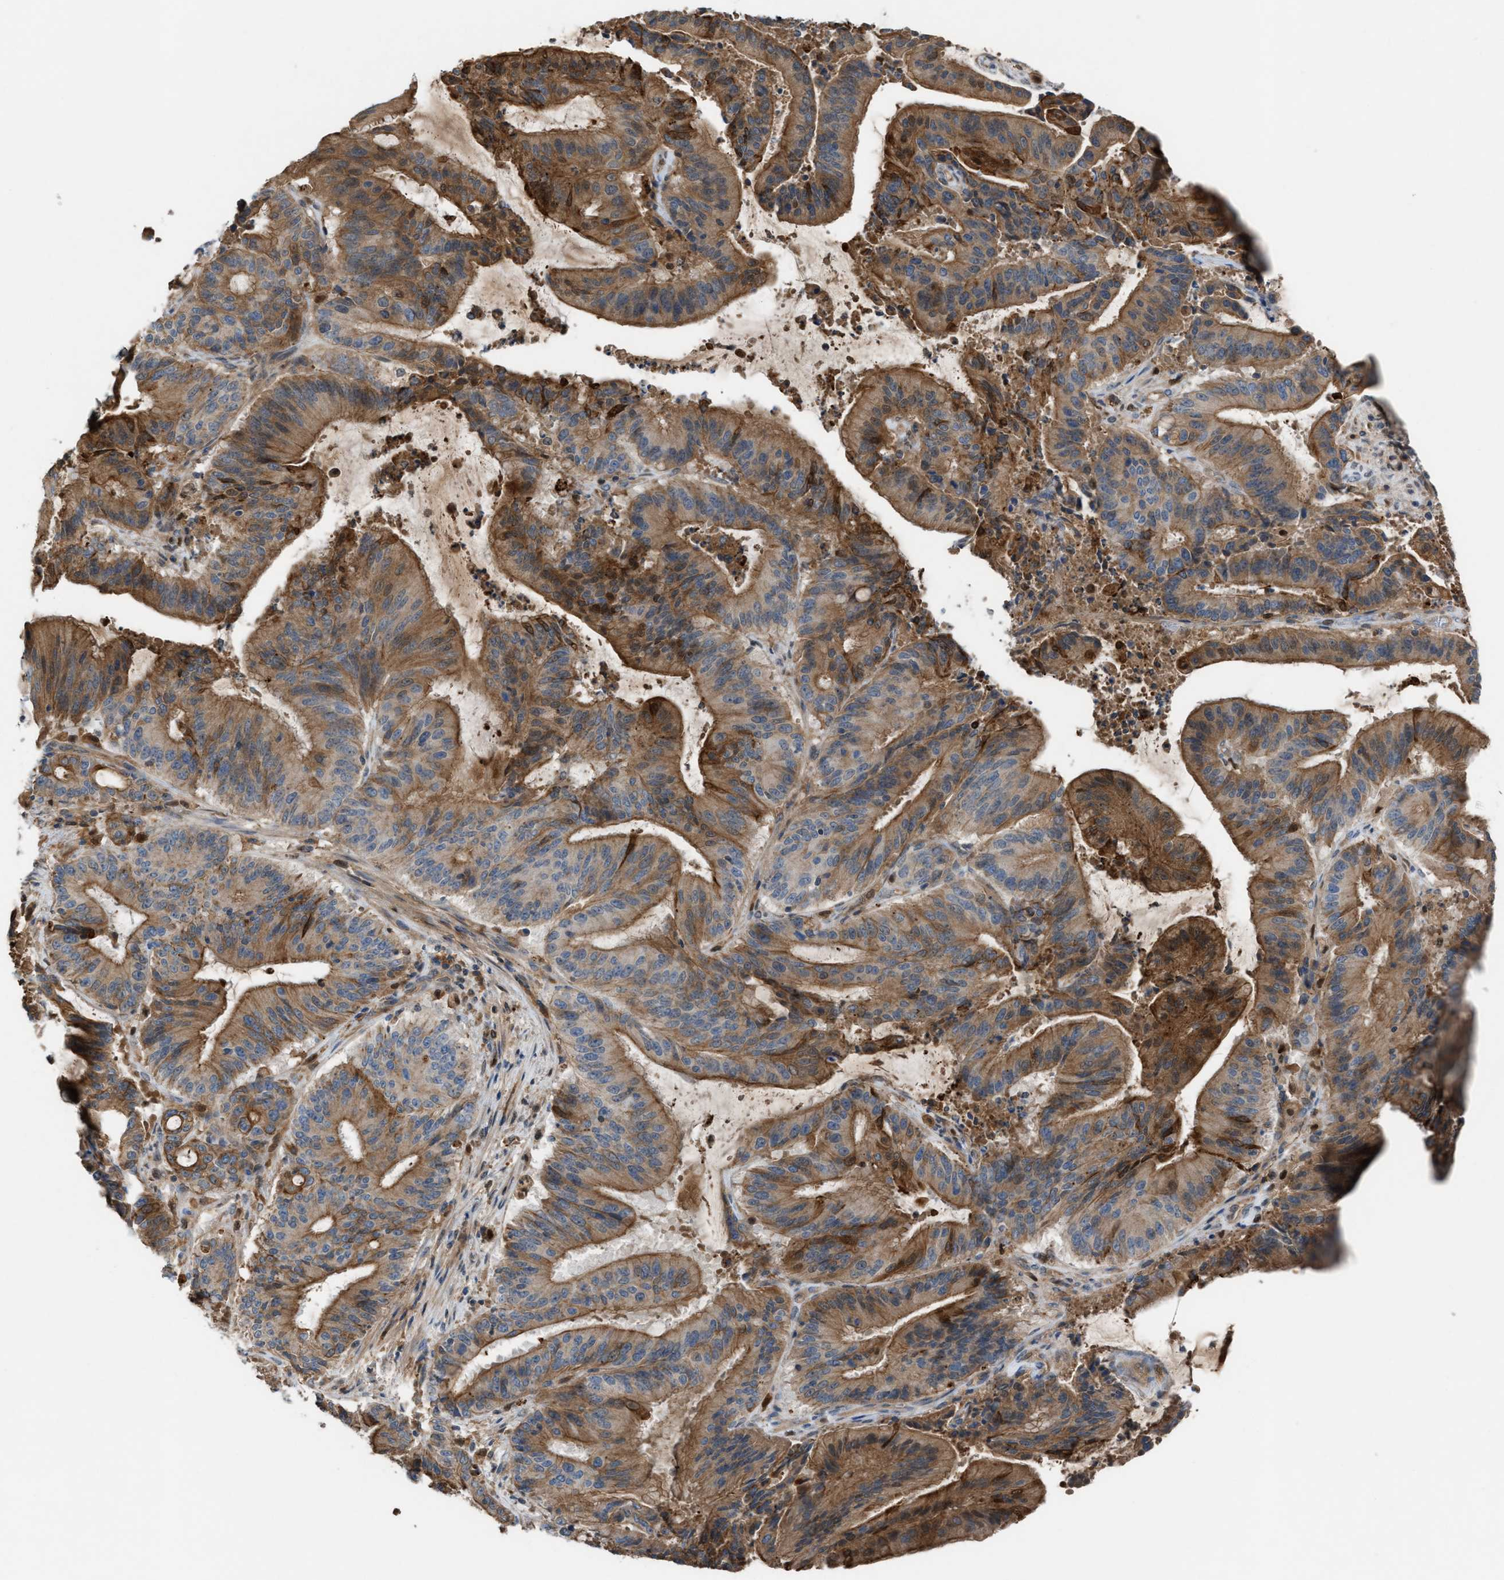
{"staining": {"intensity": "moderate", "quantity": ">75%", "location": "cytoplasmic/membranous"}, "tissue": "liver cancer", "cell_type": "Tumor cells", "image_type": "cancer", "snomed": [{"axis": "morphology", "description": "Normal tissue, NOS"}, {"axis": "morphology", "description": "Cholangiocarcinoma"}, {"axis": "topography", "description": "Liver"}, {"axis": "topography", "description": "Peripheral nerve tissue"}], "caption": "The histopathology image exhibits a brown stain indicating the presence of a protein in the cytoplasmic/membranous of tumor cells in liver cholangiocarcinoma.", "gene": "TPK1", "patient": {"sex": "female", "age": 73}}